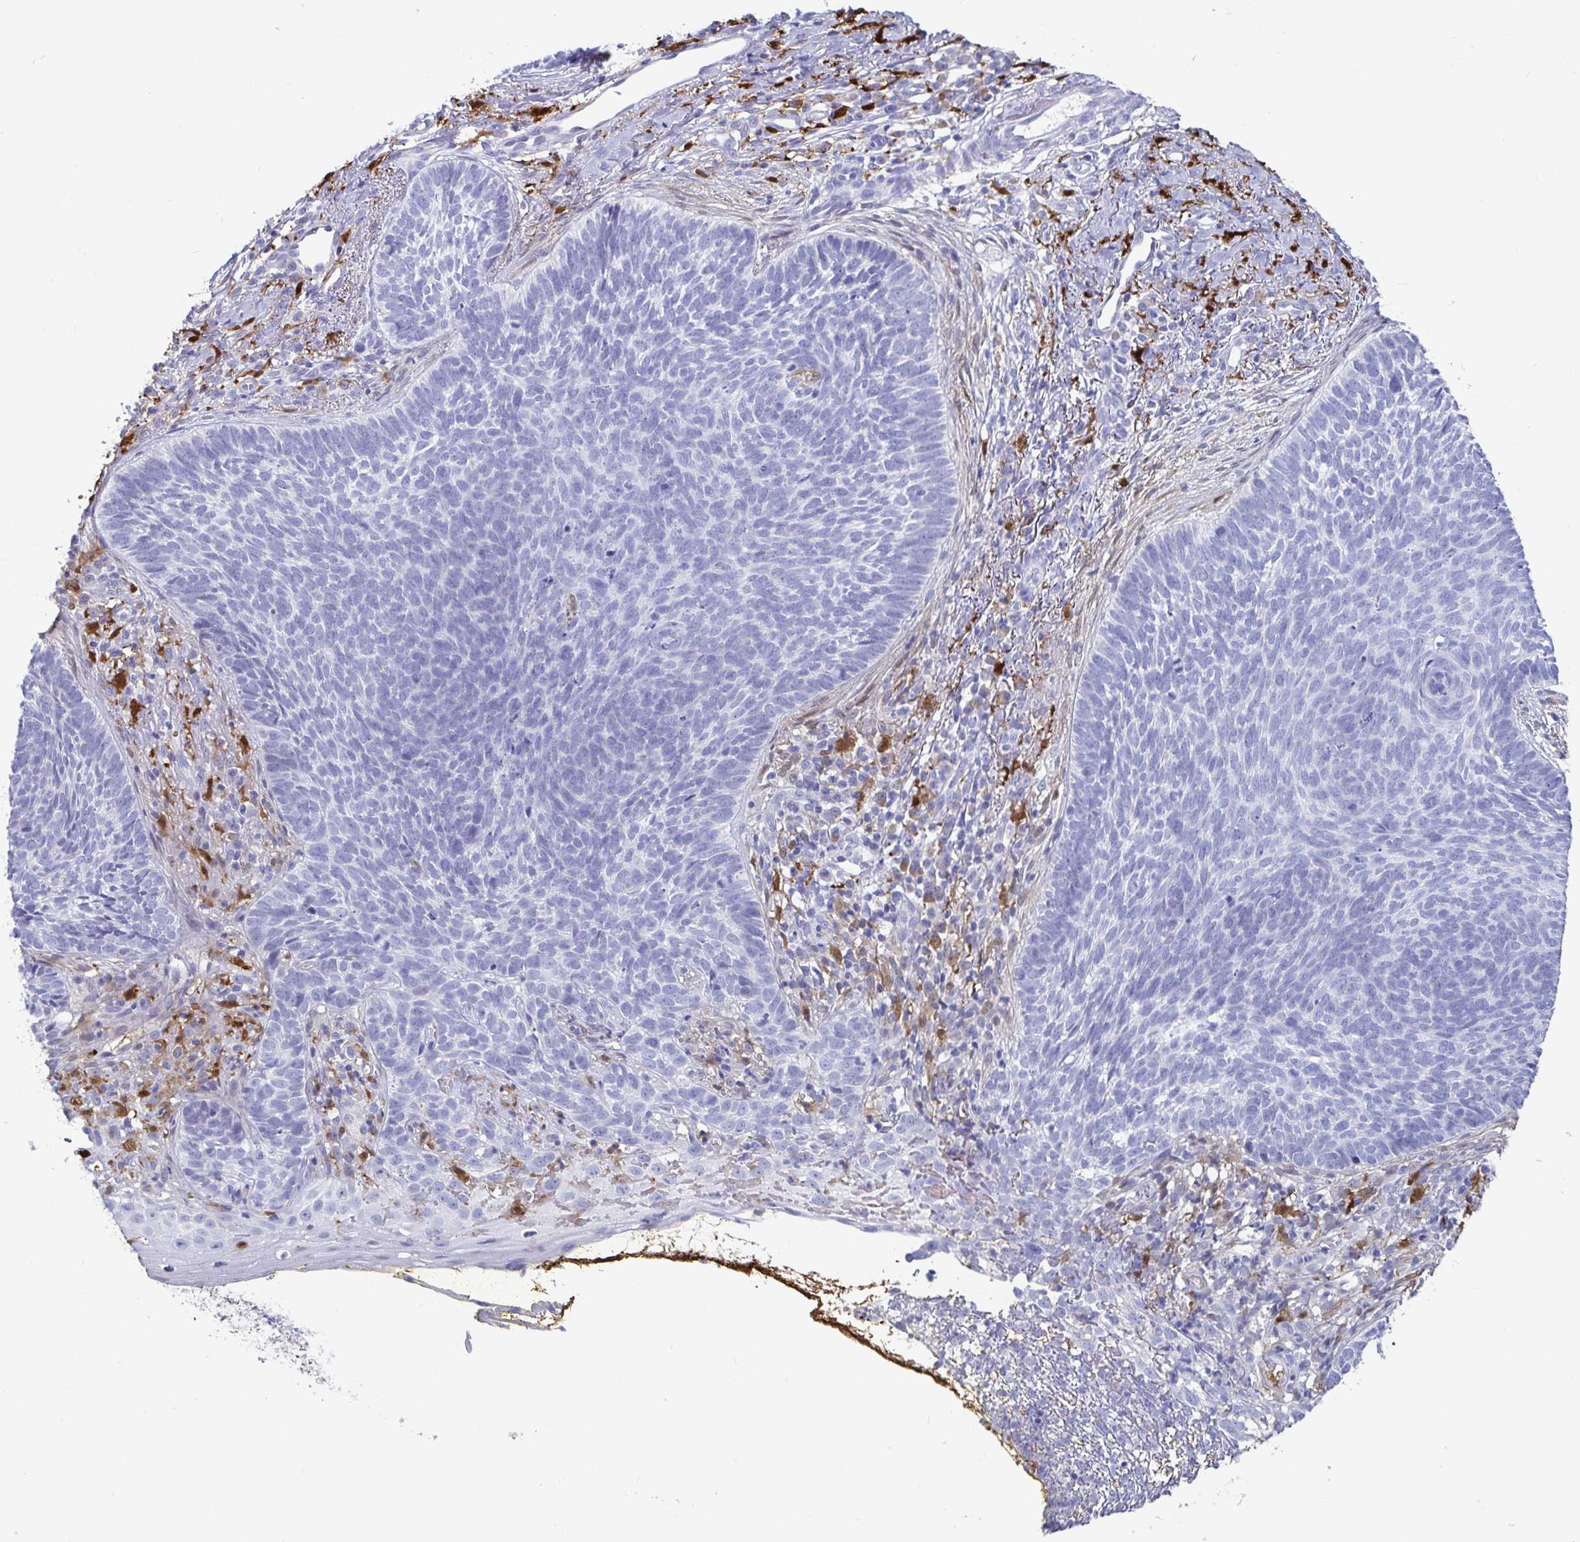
{"staining": {"intensity": "negative", "quantity": "none", "location": "none"}, "tissue": "skin cancer", "cell_type": "Tumor cells", "image_type": "cancer", "snomed": [{"axis": "morphology", "description": "Basal cell carcinoma"}, {"axis": "topography", "description": "Skin"}], "caption": "Micrograph shows no protein positivity in tumor cells of skin cancer tissue.", "gene": "OR2A4", "patient": {"sex": "female", "age": 74}}